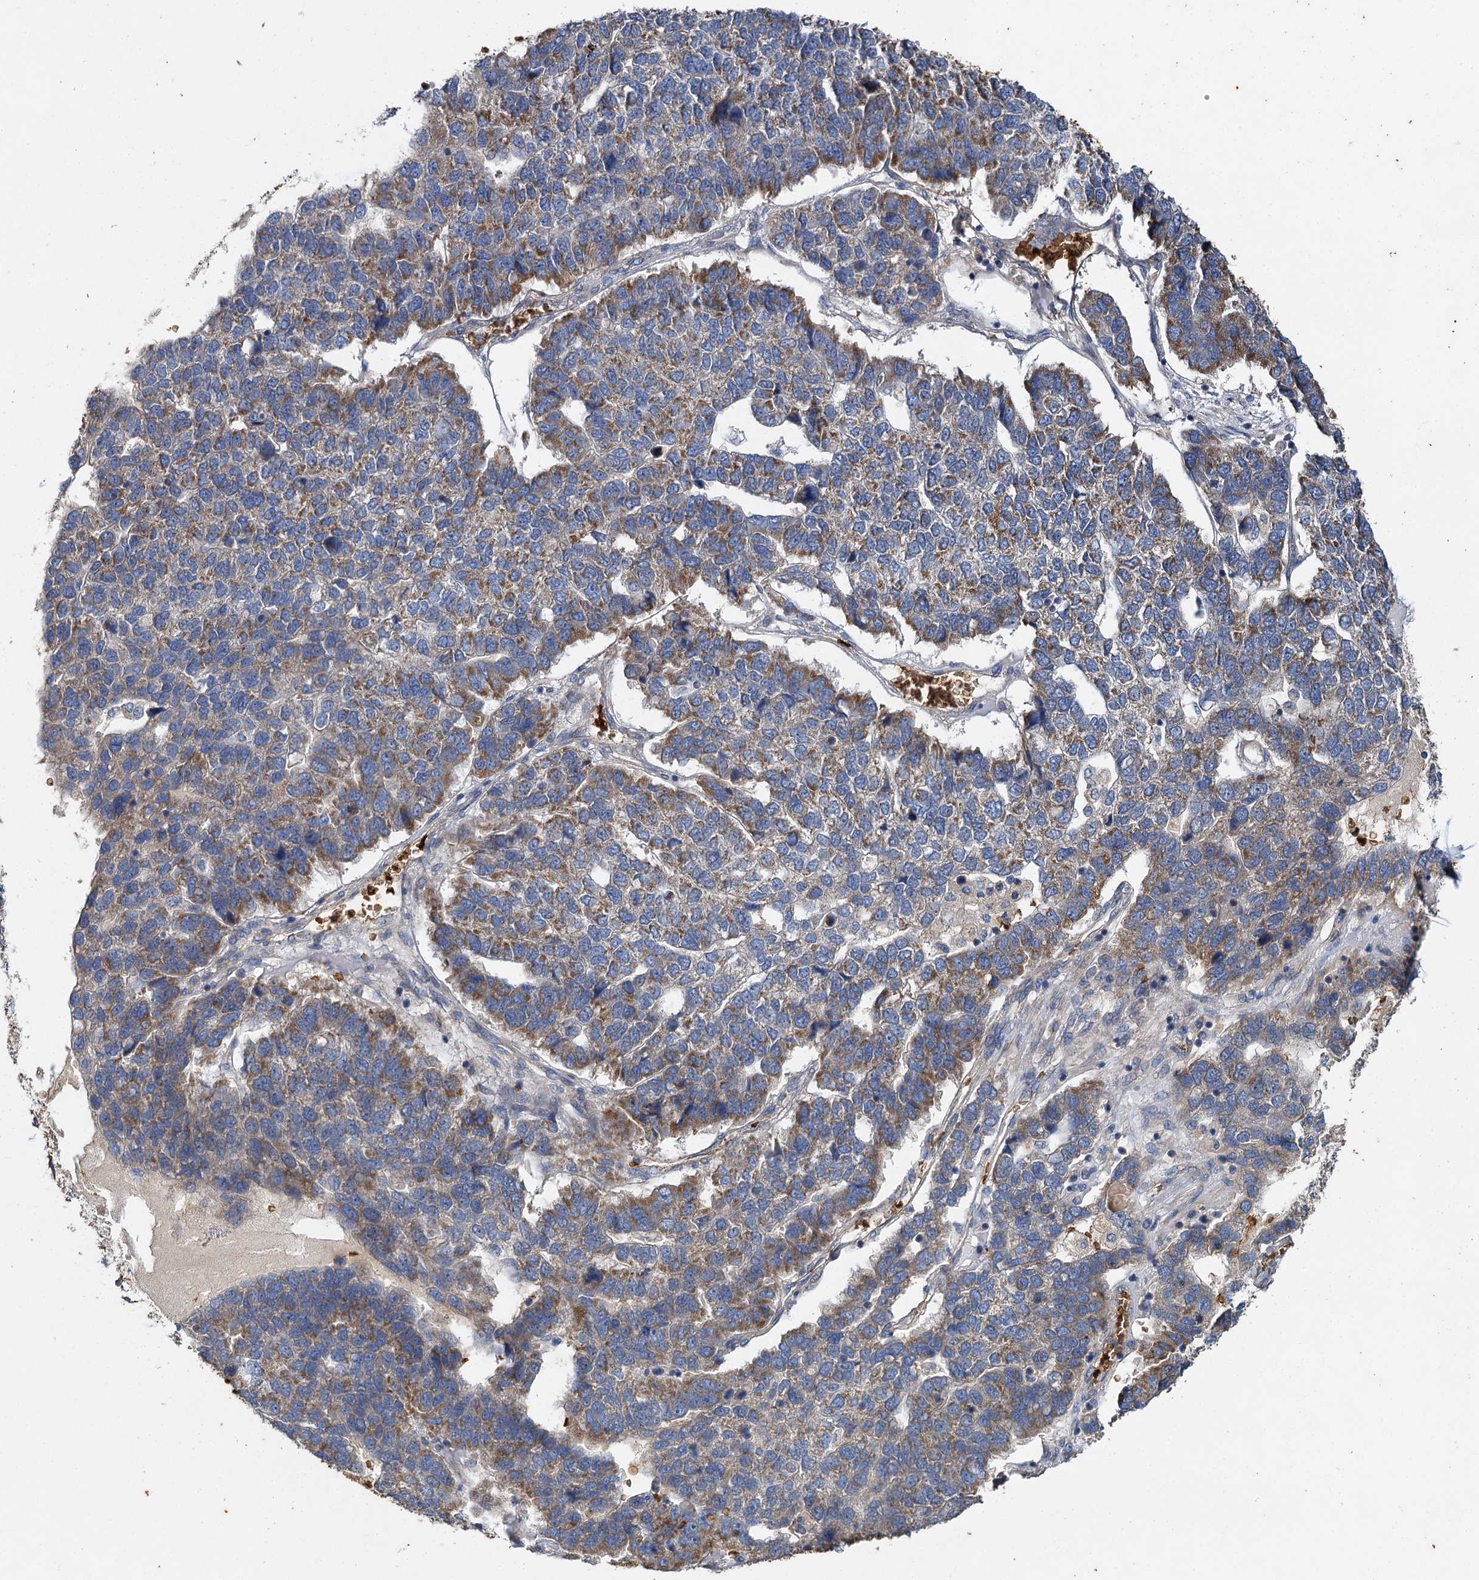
{"staining": {"intensity": "moderate", "quantity": "<25%", "location": "cytoplasmic/membranous"}, "tissue": "pancreatic cancer", "cell_type": "Tumor cells", "image_type": "cancer", "snomed": [{"axis": "morphology", "description": "Adenocarcinoma, NOS"}, {"axis": "topography", "description": "Pancreas"}], "caption": "Protein expression analysis of pancreatic adenocarcinoma displays moderate cytoplasmic/membranous staining in approximately <25% of tumor cells. (brown staining indicates protein expression, while blue staining denotes nuclei).", "gene": "BCS1L", "patient": {"sex": "female", "age": 61}}